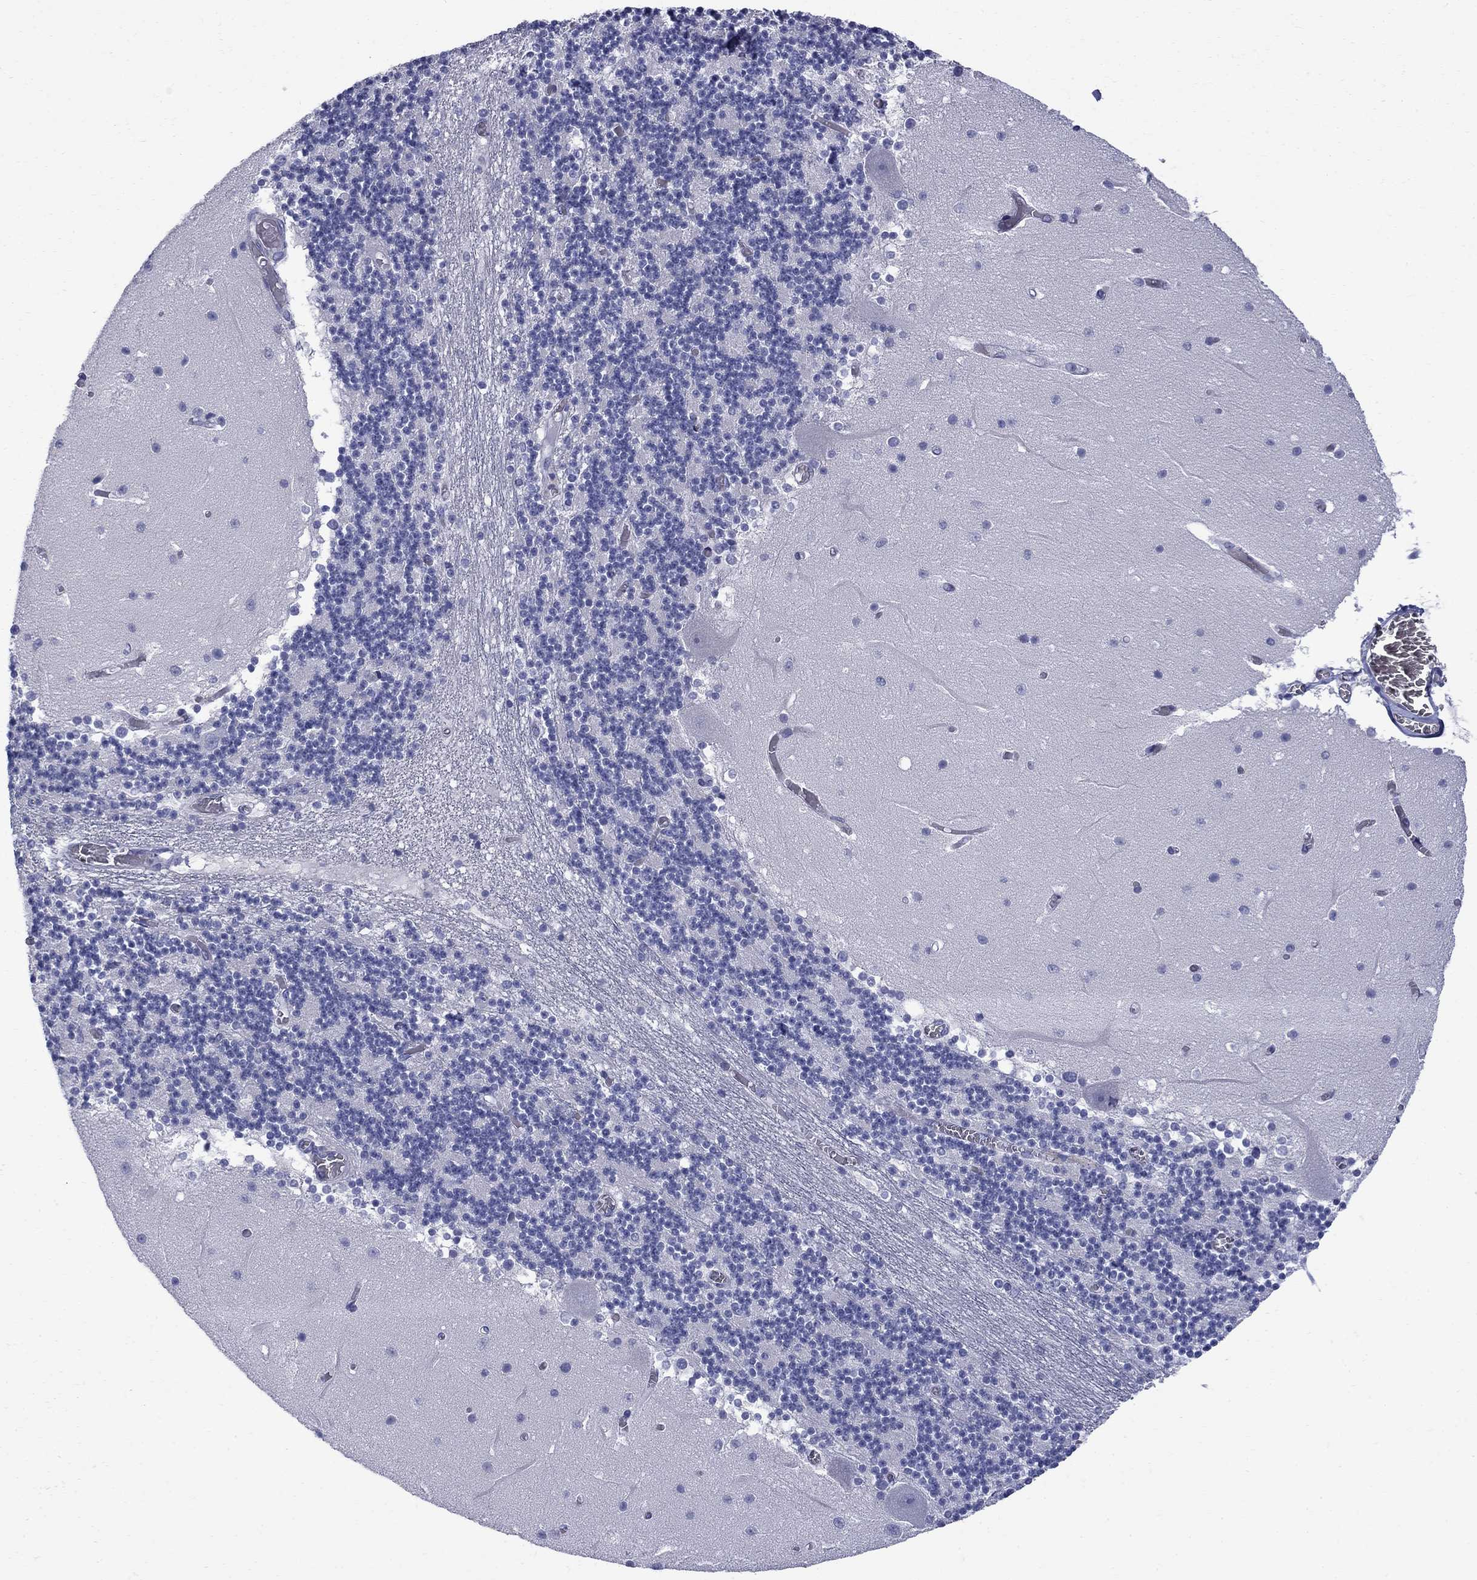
{"staining": {"intensity": "negative", "quantity": "none", "location": "none"}, "tissue": "cerebellum", "cell_type": "Cells in granular layer", "image_type": "normal", "snomed": [{"axis": "morphology", "description": "Normal tissue, NOS"}, {"axis": "topography", "description": "Cerebellum"}], "caption": "Immunohistochemistry of normal human cerebellum displays no positivity in cells in granular layer.", "gene": "SERPINB2", "patient": {"sex": "female", "age": 28}}